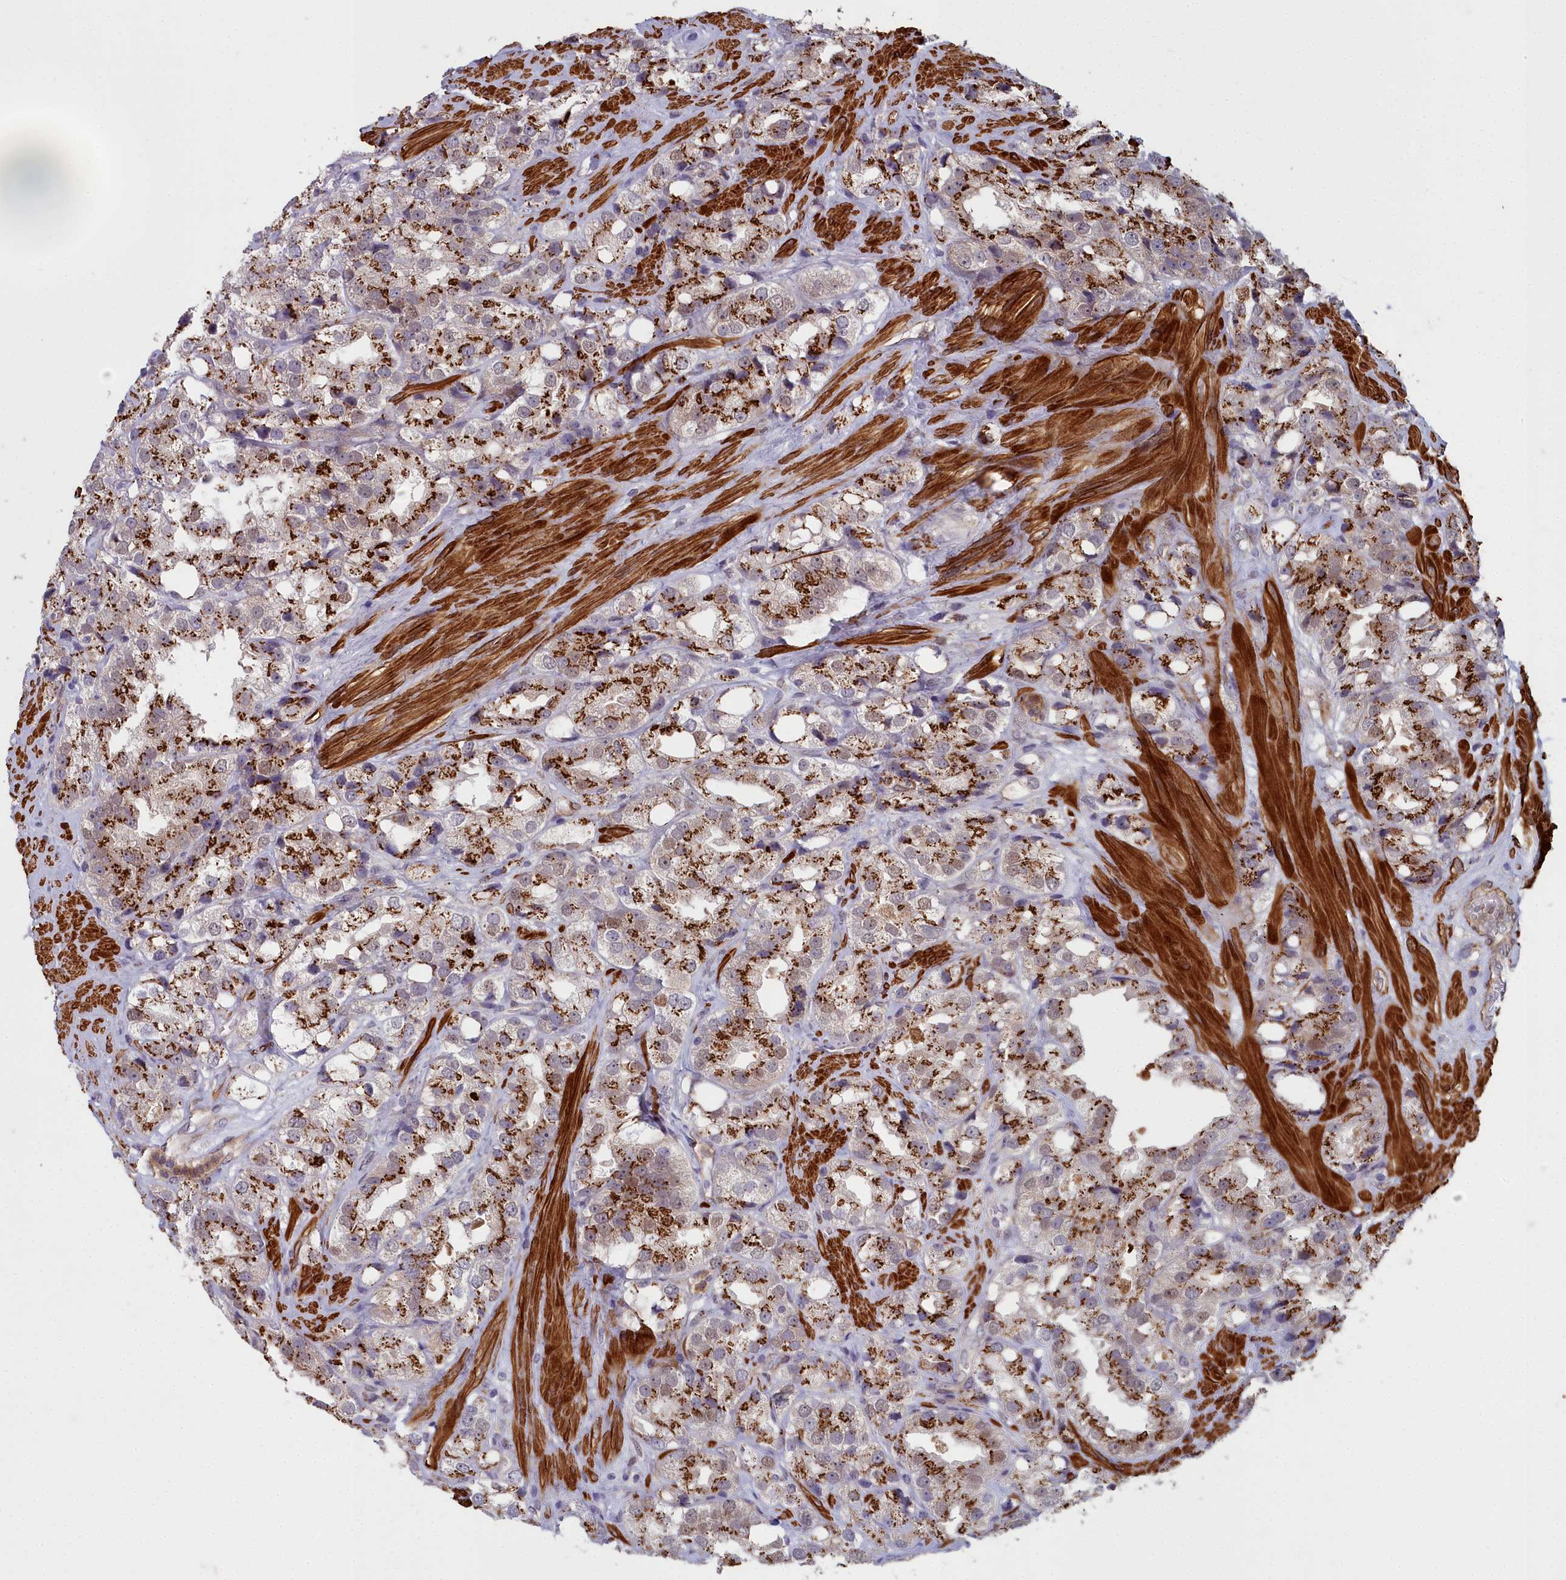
{"staining": {"intensity": "strong", "quantity": ">75%", "location": "cytoplasmic/membranous"}, "tissue": "prostate cancer", "cell_type": "Tumor cells", "image_type": "cancer", "snomed": [{"axis": "morphology", "description": "Adenocarcinoma, NOS"}, {"axis": "topography", "description": "Prostate"}], "caption": "Protein staining of adenocarcinoma (prostate) tissue shows strong cytoplasmic/membranous positivity in about >75% of tumor cells.", "gene": "ZNF626", "patient": {"sex": "male", "age": 79}}